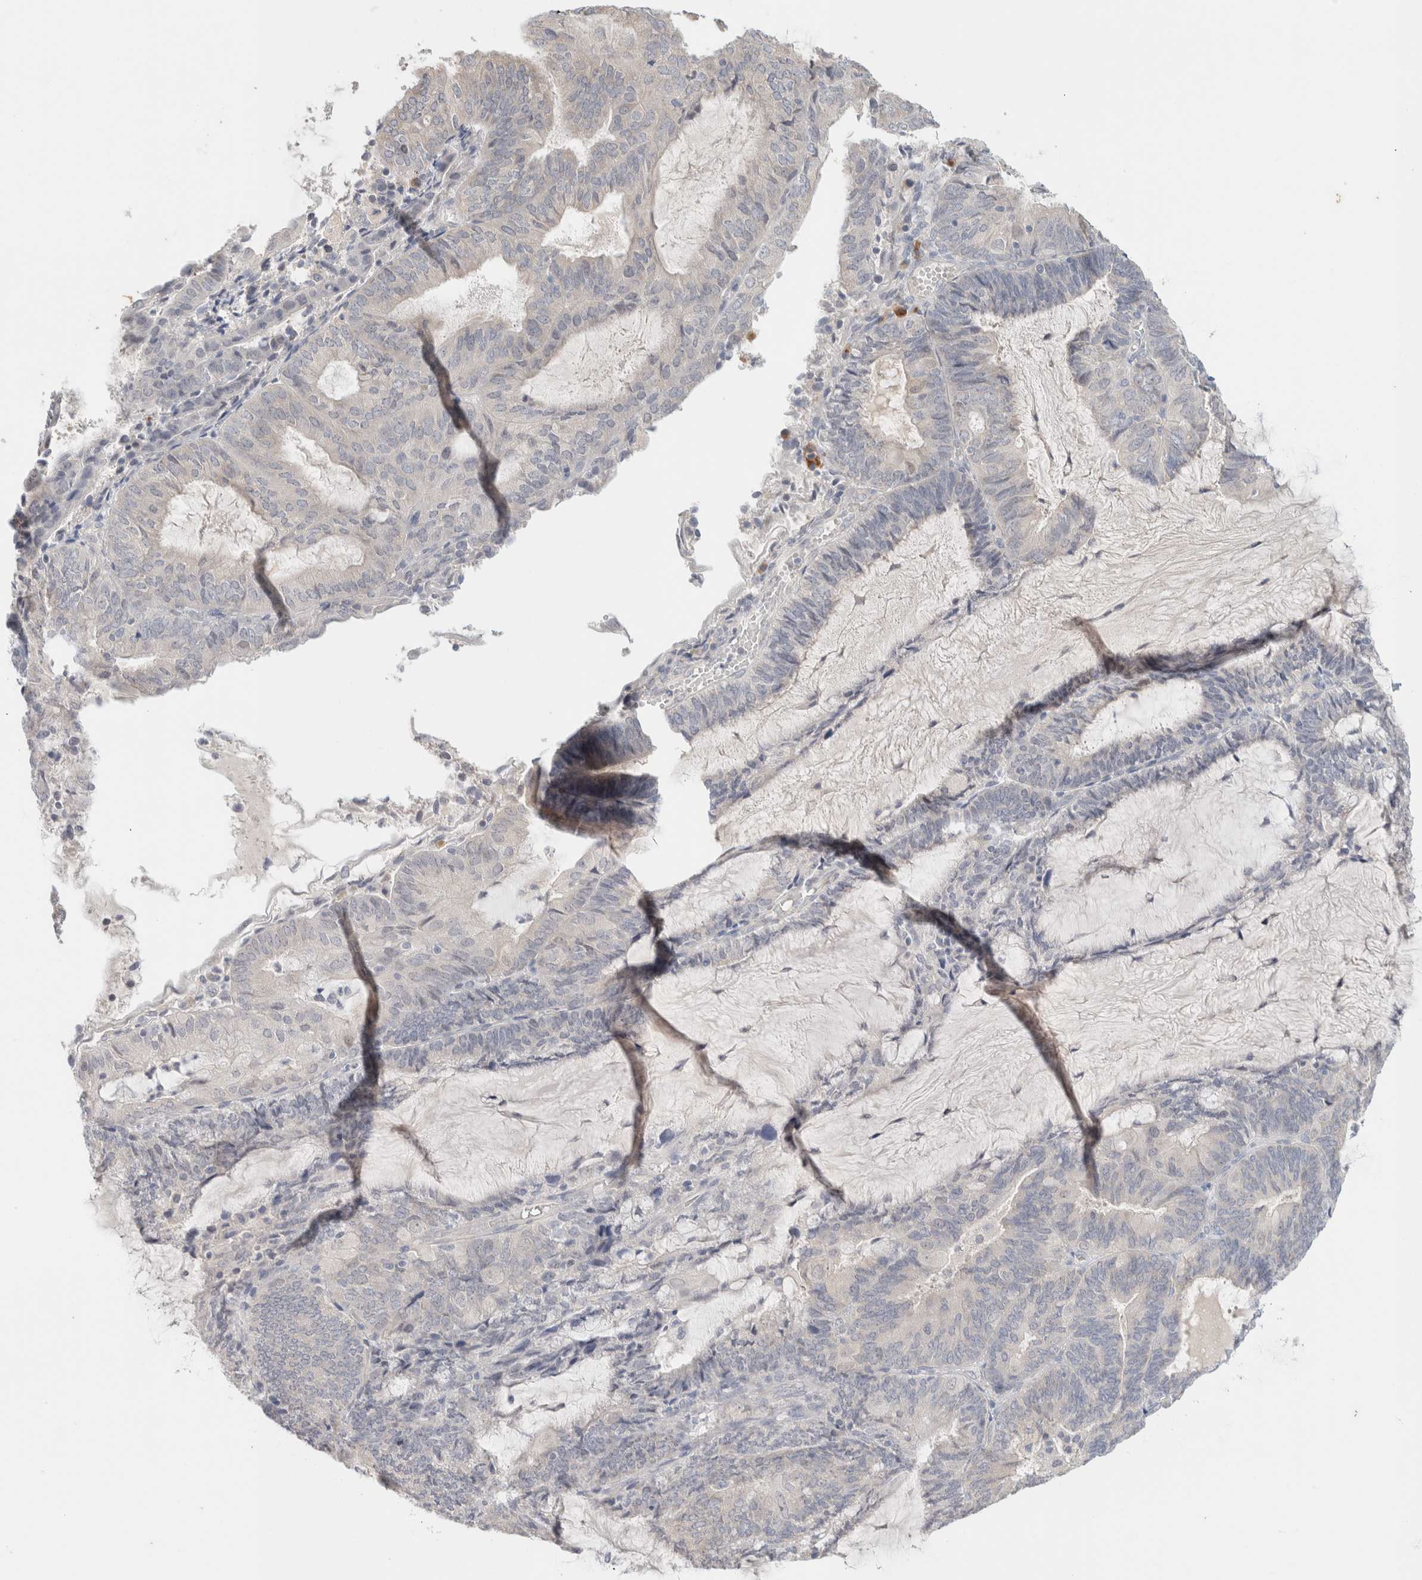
{"staining": {"intensity": "negative", "quantity": "none", "location": "none"}, "tissue": "endometrial cancer", "cell_type": "Tumor cells", "image_type": "cancer", "snomed": [{"axis": "morphology", "description": "Adenocarcinoma, NOS"}, {"axis": "topography", "description": "Endometrium"}], "caption": "Immunohistochemical staining of human endometrial cancer exhibits no significant staining in tumor cells. Nuclei are stained in blue.", "gene": "SPRTN", "patient": {"sex": "female", "age": 81}}